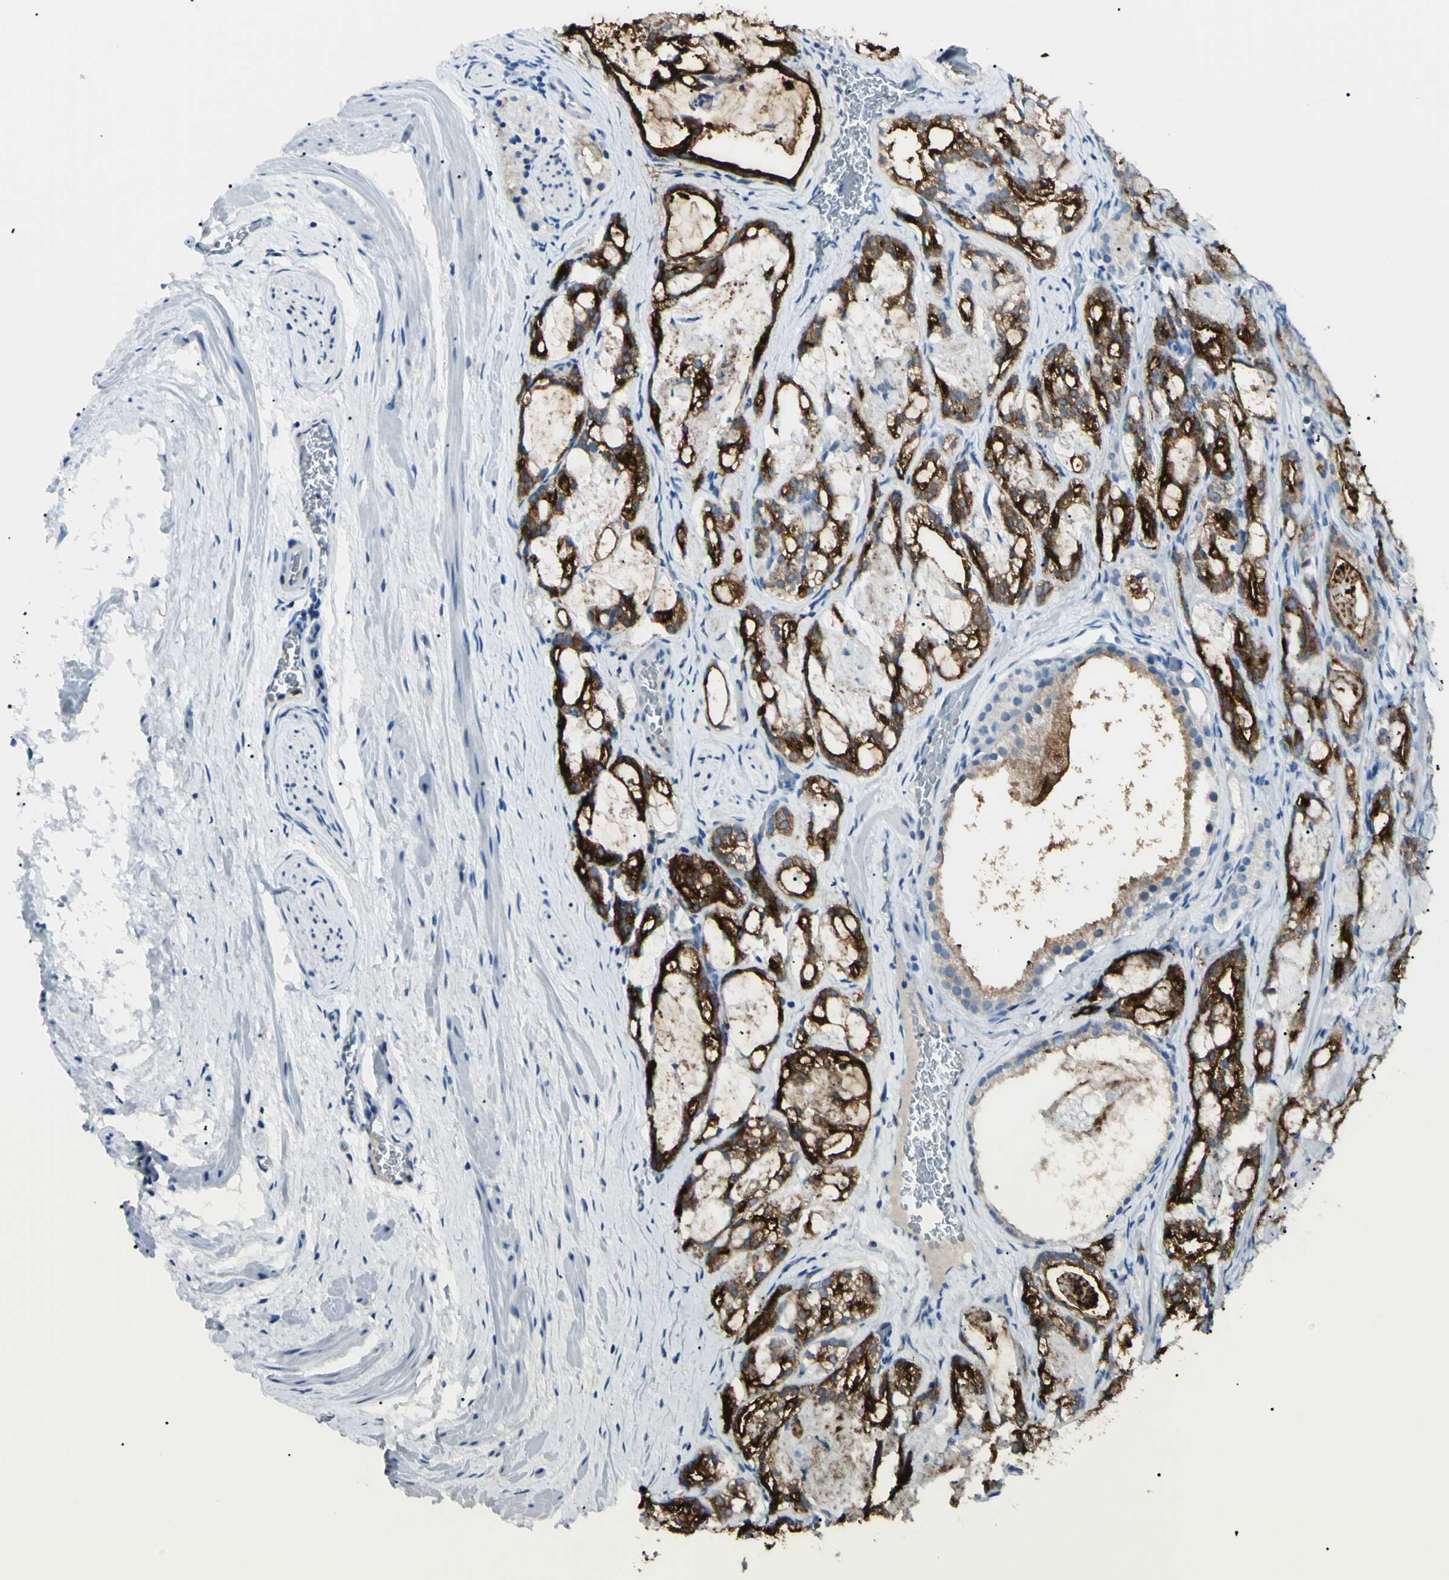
{"staining": {"intensity": "strong", "quantity": ">75%", "location": "cytoplasmic/membranous"}, "tissue": "prostate cancer", "cell_type": "Tumor cells", "image_type": "cancer", "snomed": [{"axis": "morphology", "description": "Adenocarcinoma, Low grade"}, {"axis": "topography", "description": "Prostate"}], "caption": "This histopathology image shows IHC staining of prostate cancer, with high strong cytoplasmic/membranous expression in about >75% of tumor cells.", "gene": "FOLH1", "patient": {"sex": "male", "age": 59}}